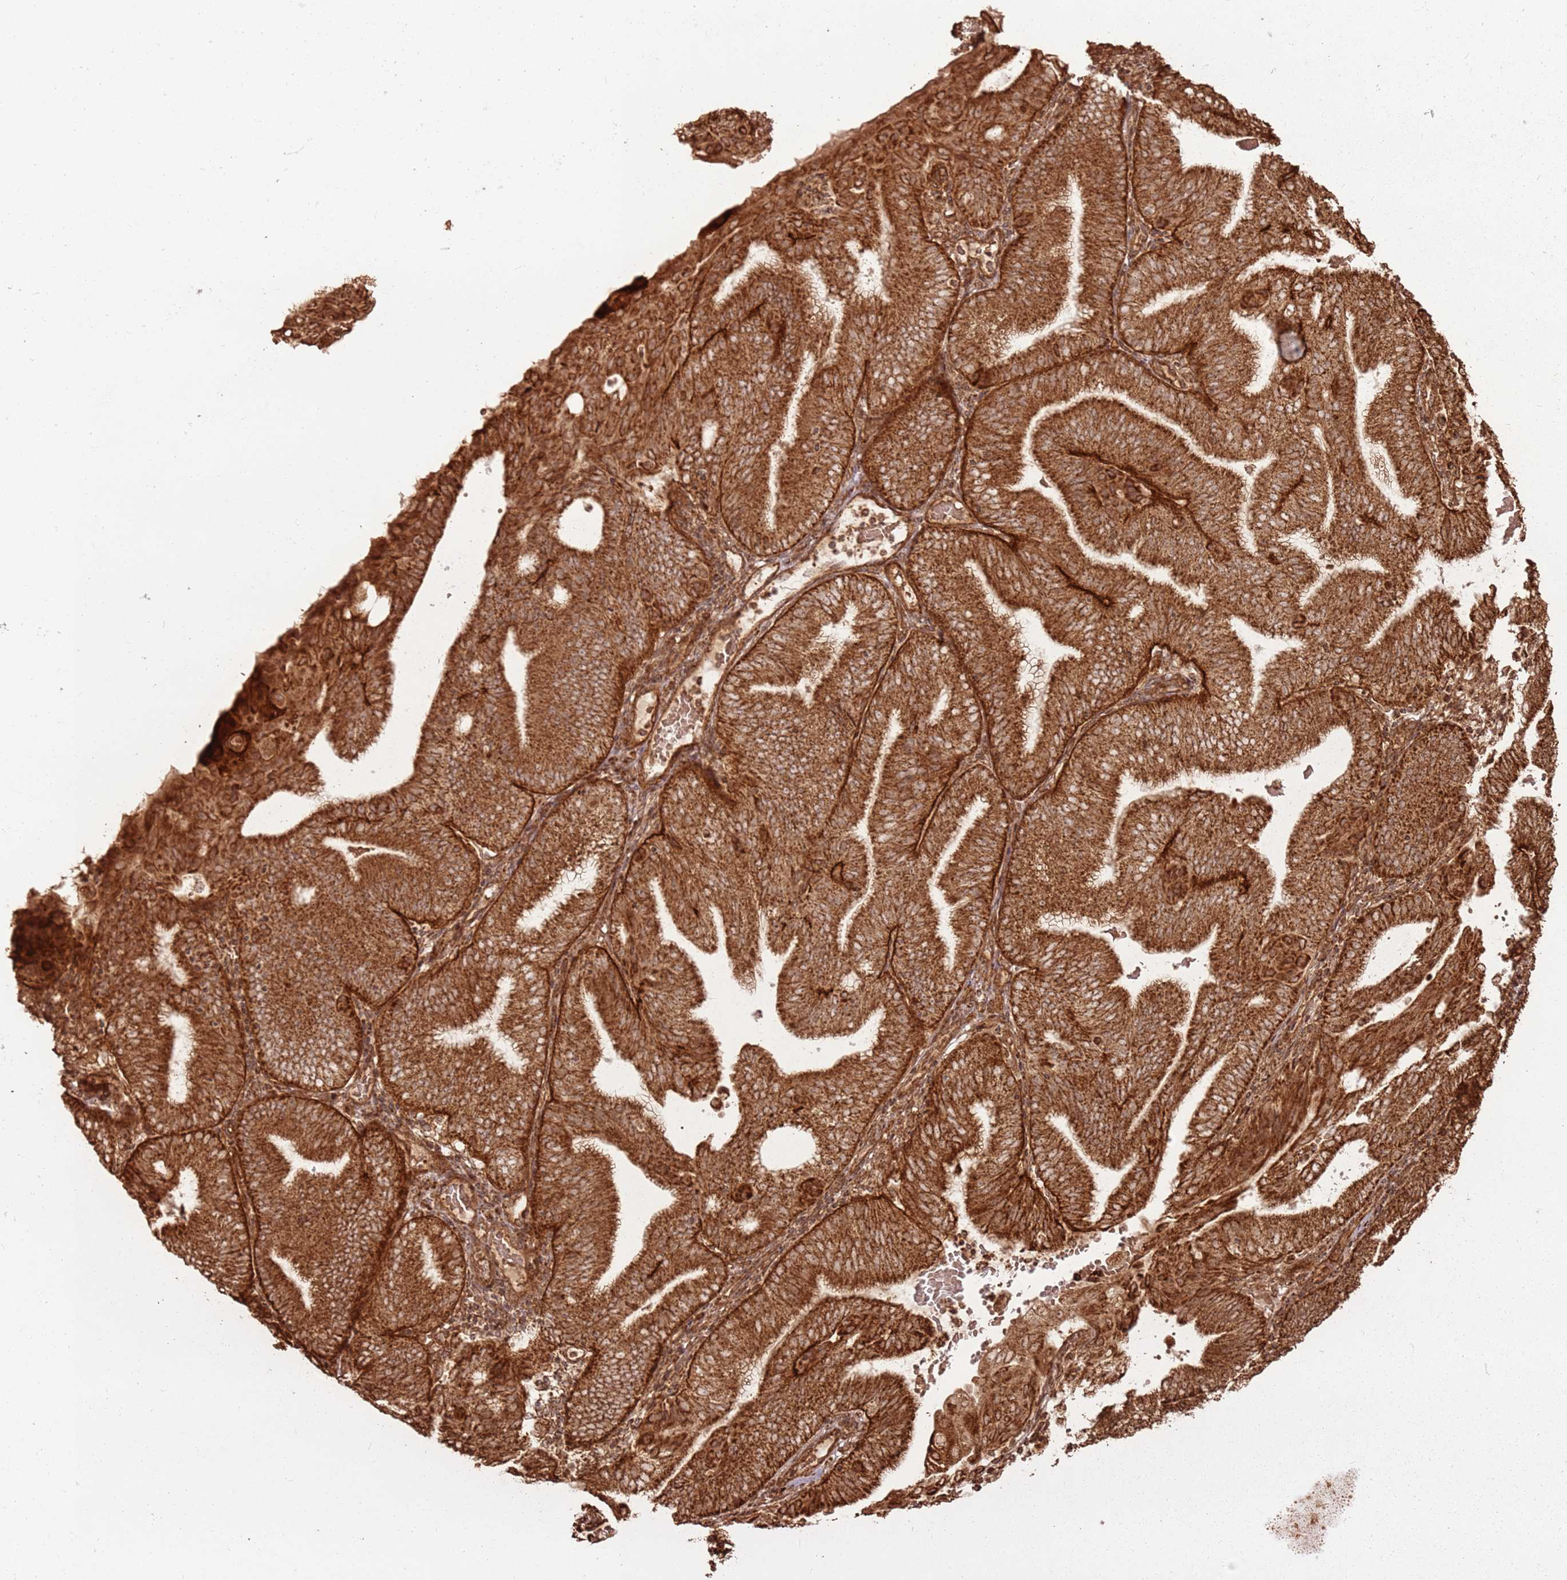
{"staining": {"intensity": "strong", "quantity": ">75%", "location": "cytoplasmic/membranous"}, "tissue": "endometrial cancer", "cell_type": "Tumor cells", "image_type": "cancer", "snomed": [{"axis": "morphology", "description": "Adenocarcinoma, NOS"}, {"axis": "topography", "description": "Endometrium"}], "caption": "Protein staining displays strong cytoplasmic/membranous staining in approximately >75% of tumor cells in endometrial cancer (adenocarcinoma).", "gene": "MRPS6", "patient": {"sex": "female", "age": 49}}